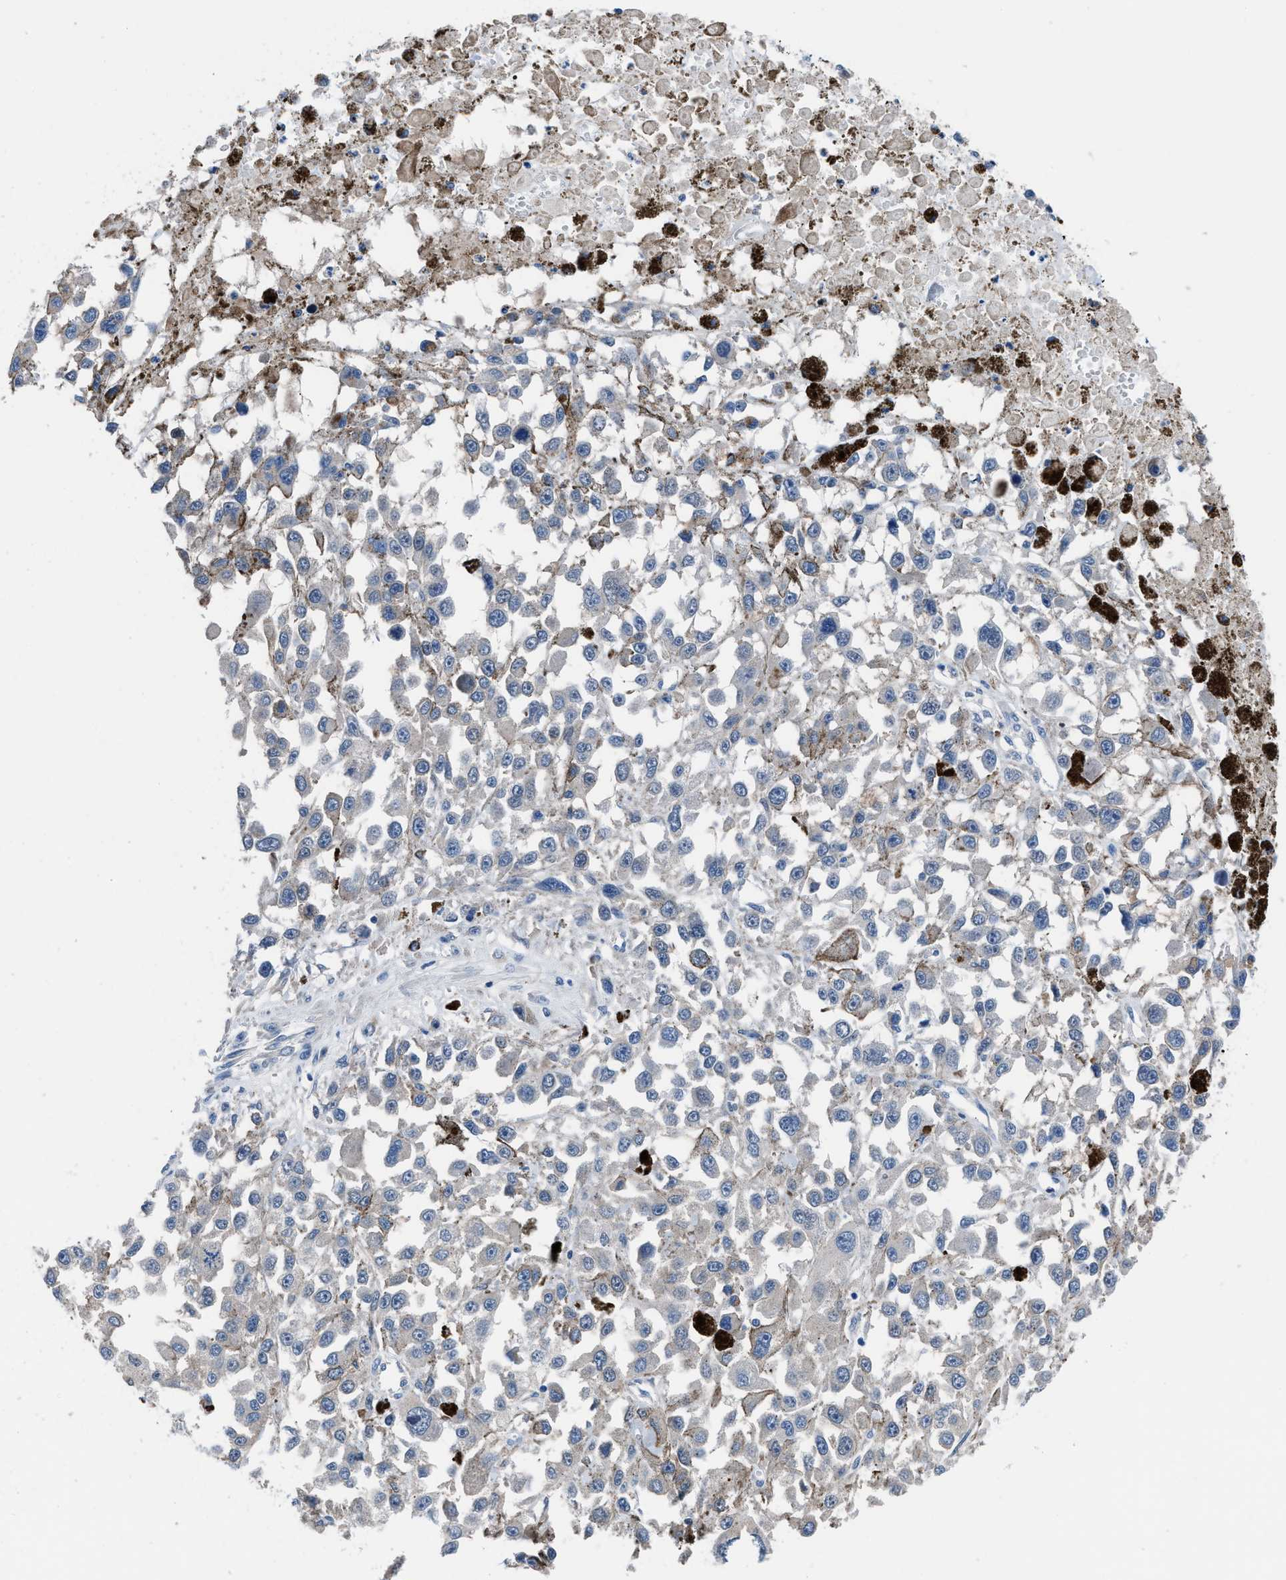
{"staining": {"intensity": "negative", "quantity": "none", "location": "none"}, "tissue": "melanoma", "cell_type": "Tumor cells", "image_type": "cancer", "snomed": [{"axis": "morphology", "description": "Malignant melanoma, Metastatic site"}, {"axis": "topography", "description": "Lymph node"}], "caption": "DAB immunohistochemical staining of human melanoma displays no significant positivity in tumor cells. Nuclei are stained in blue.", "gene": "UAP1", "patient": {"sex": "male", "age": 59}}